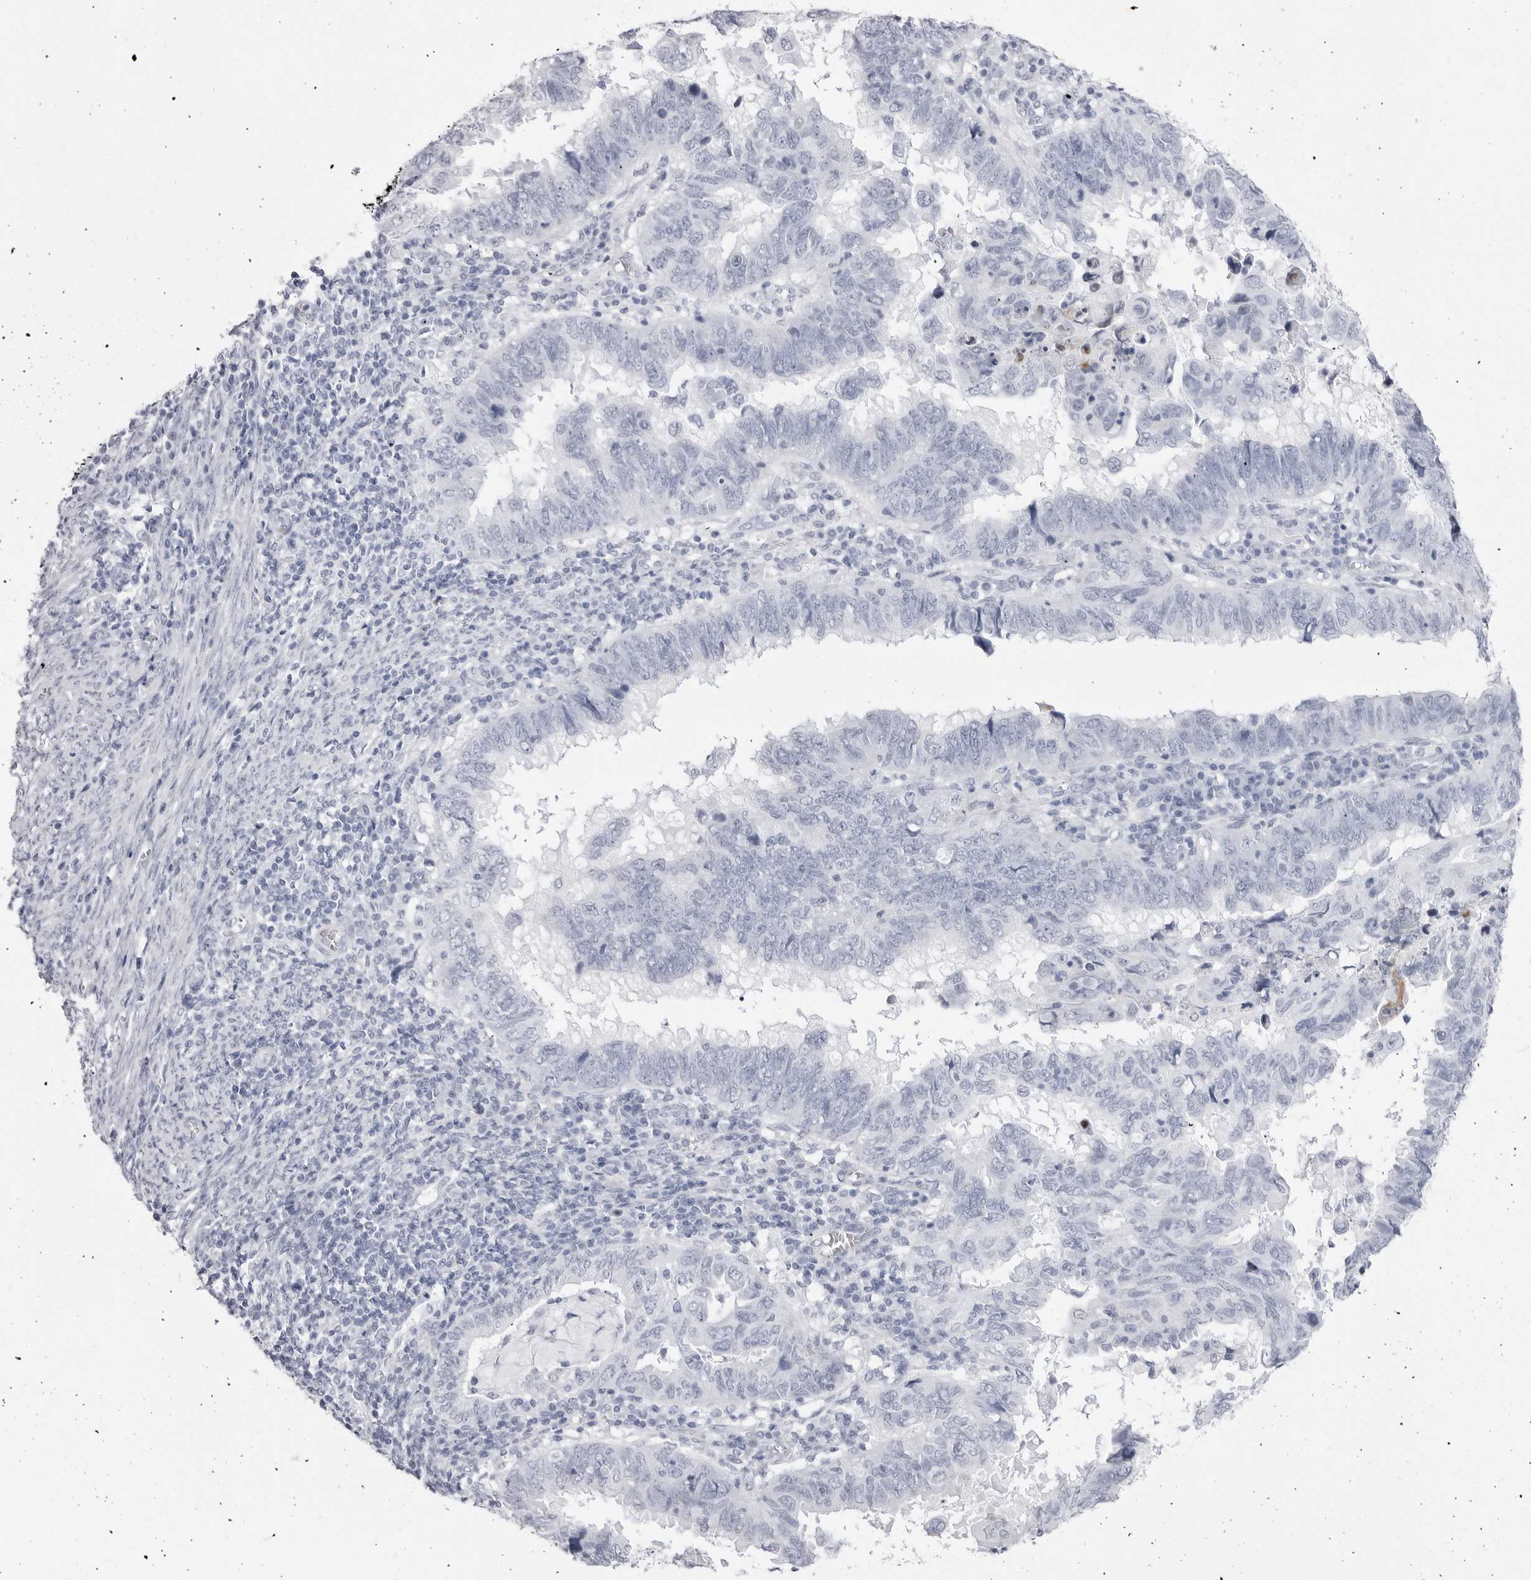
{"staining": {"intensity": "negative", "quantity": "none", "location": "none"}, "tissue": "endometrial cancer", "cell_type": "Tumor cells", "image_type": "cancer", "snomed": [{"axis": "morphology", "description": "Adenocarcinoma, NOS"}, {"axis": "topography", "description": "Uterus"}], "caption": "Human endometrial cancer stained for a protein using immunohistochemistry (IHC) exhibits no positivity in tumor cells.", "gene": "TSSK1B", "patient": {"sex": "female", "age": 77}}